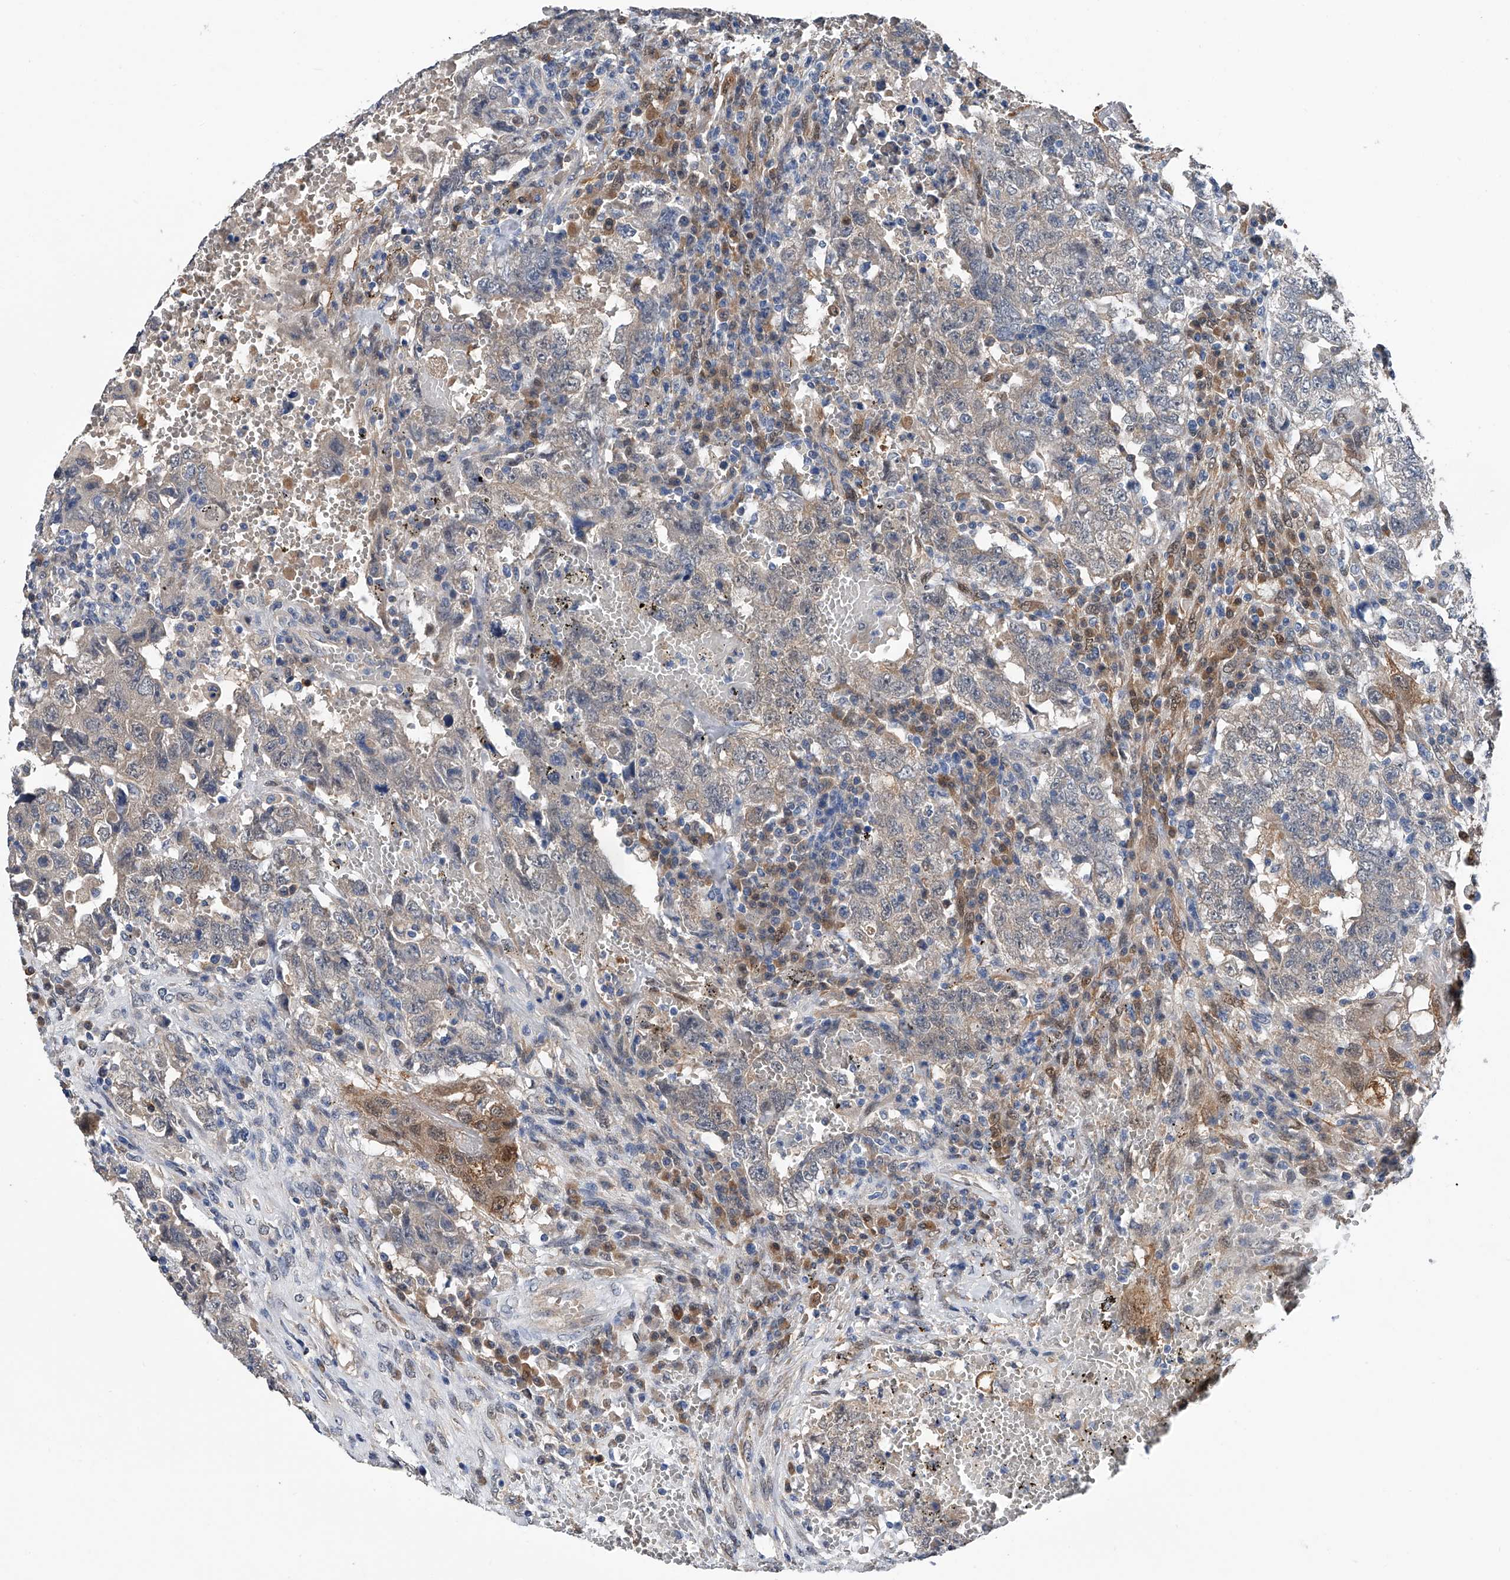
{"staining": {"intensity": "weak", "quantity": "<25%", "location": "cytoplasmic/membranous"}, "tissue": "testis cancer", "cell_type": "Tumor cells", "image_type": "cancer", "snomed": [{"axis": "morphology", "description": "Carcinoma, Embryonal, NOS"}, {"axis": "topography", "description": "Testis"}], "caption": "A high-resolution micrograph shows IHC staining of testis embryonal carcinoma, which demonstrates no significant positivity in tumor cells.", "gene": "PGM3", "patient": {"sex": "male", "age": 26}}